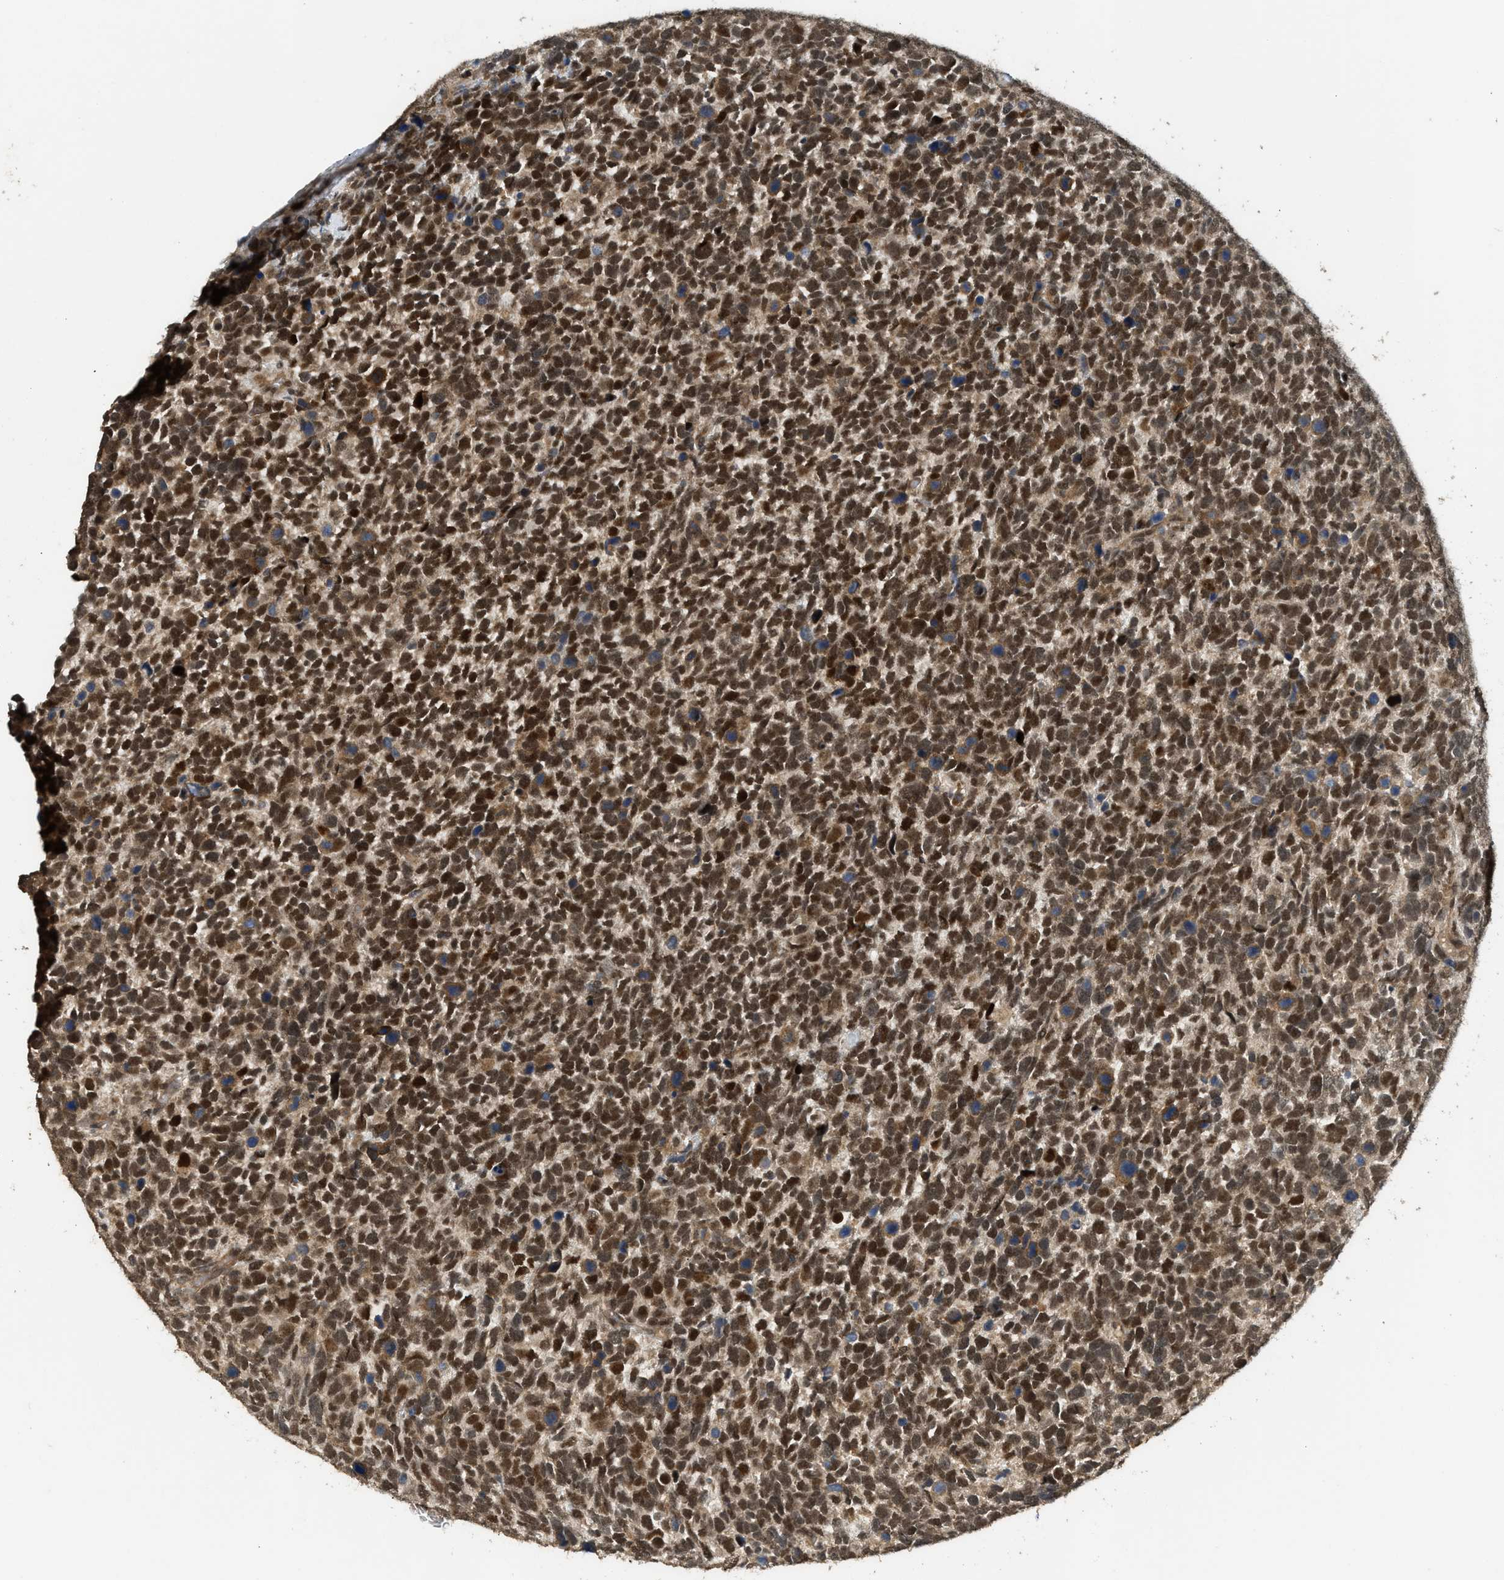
{"staining": {"intensity": "strong", "quantity": ">75%", "location": "nuclear"}, "tissue": "urothelial cancer", "cell_type": "Tumor cells", "image_type": "cancer", "snomed": [{"axis": "morphology", "description": "Urothelial carcinoma, High grade"}, {"axis": "topography", "description": "Urinary bladder"}], "caption": "Protein expression by immunohistochemistry reveals strong nuclear staining in about >75% of tumor cells in urothelial cancer. Using DAB (3,3'-diaminobenzidine) (brown) and hematoxylin (blue) stains, captured at high magnification using brightfield microscopy.", "gene": "GET1", "patient": {"sex": "female", "age": 82}}